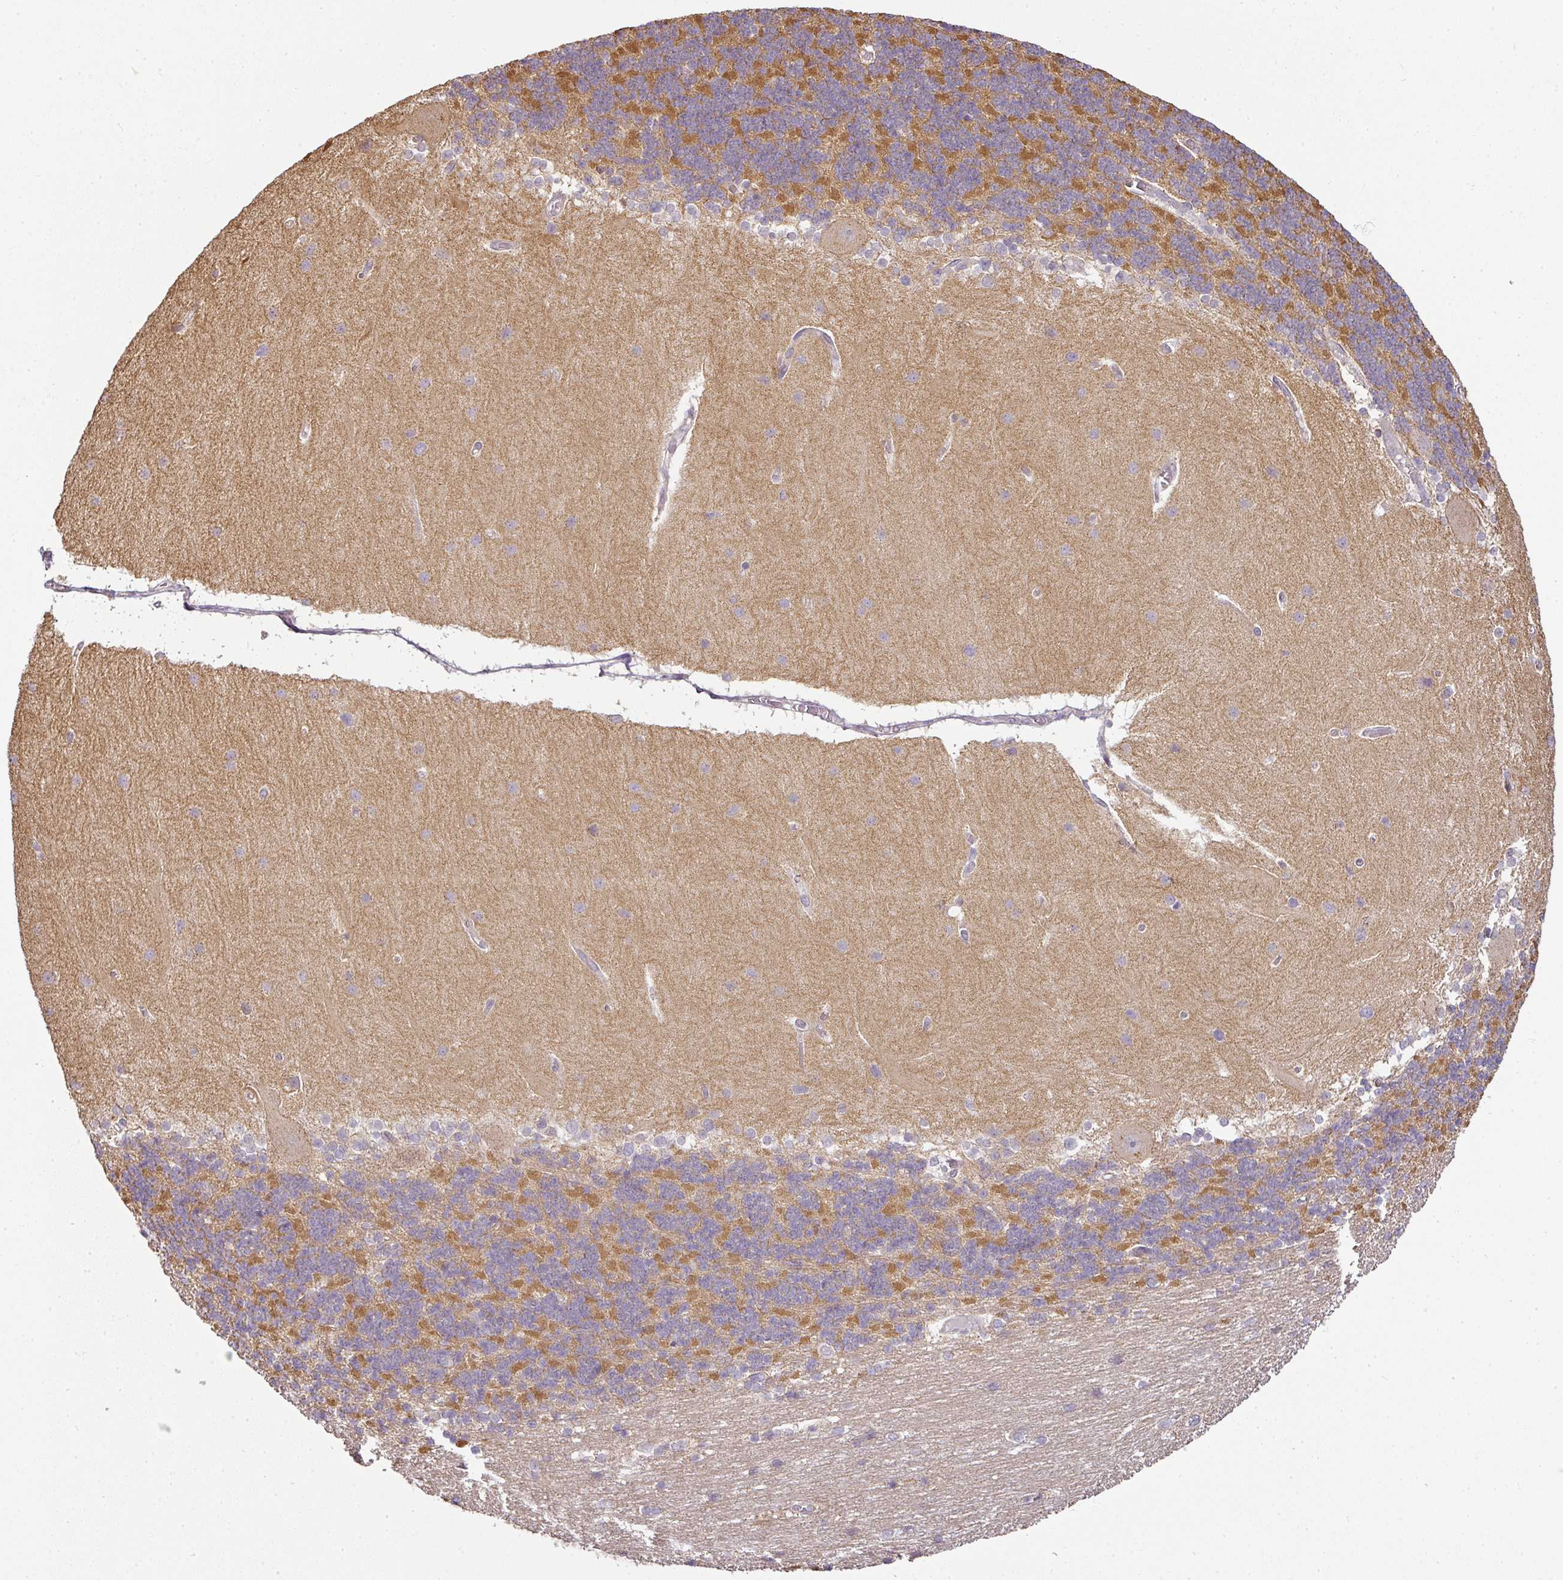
{"staining": {"intensity": "moderate", "quantity": "25%-75%", "location": "cytoplasmic/membranous"}, "tissue": "cerebellum", "cell_type": "Cells in granular layer", "image_type": "normal", "snomed": [{"axis": "morphology", "description": "Normal tissue, NOS"}, {"axis": "topography", "description": "Cerebellum"}], "caption": "A brown stain shows moderate cytoplasmic/membranous expression of a protein in cells in granular layer of normal cerebellum. The protein of interest is stained brown, and the nuclei are stained in blue (DAB IHC with brightfield microscopy, high magnification).", "gene": "MYOM2", "patient": {"sex": "female", "age": 54}}